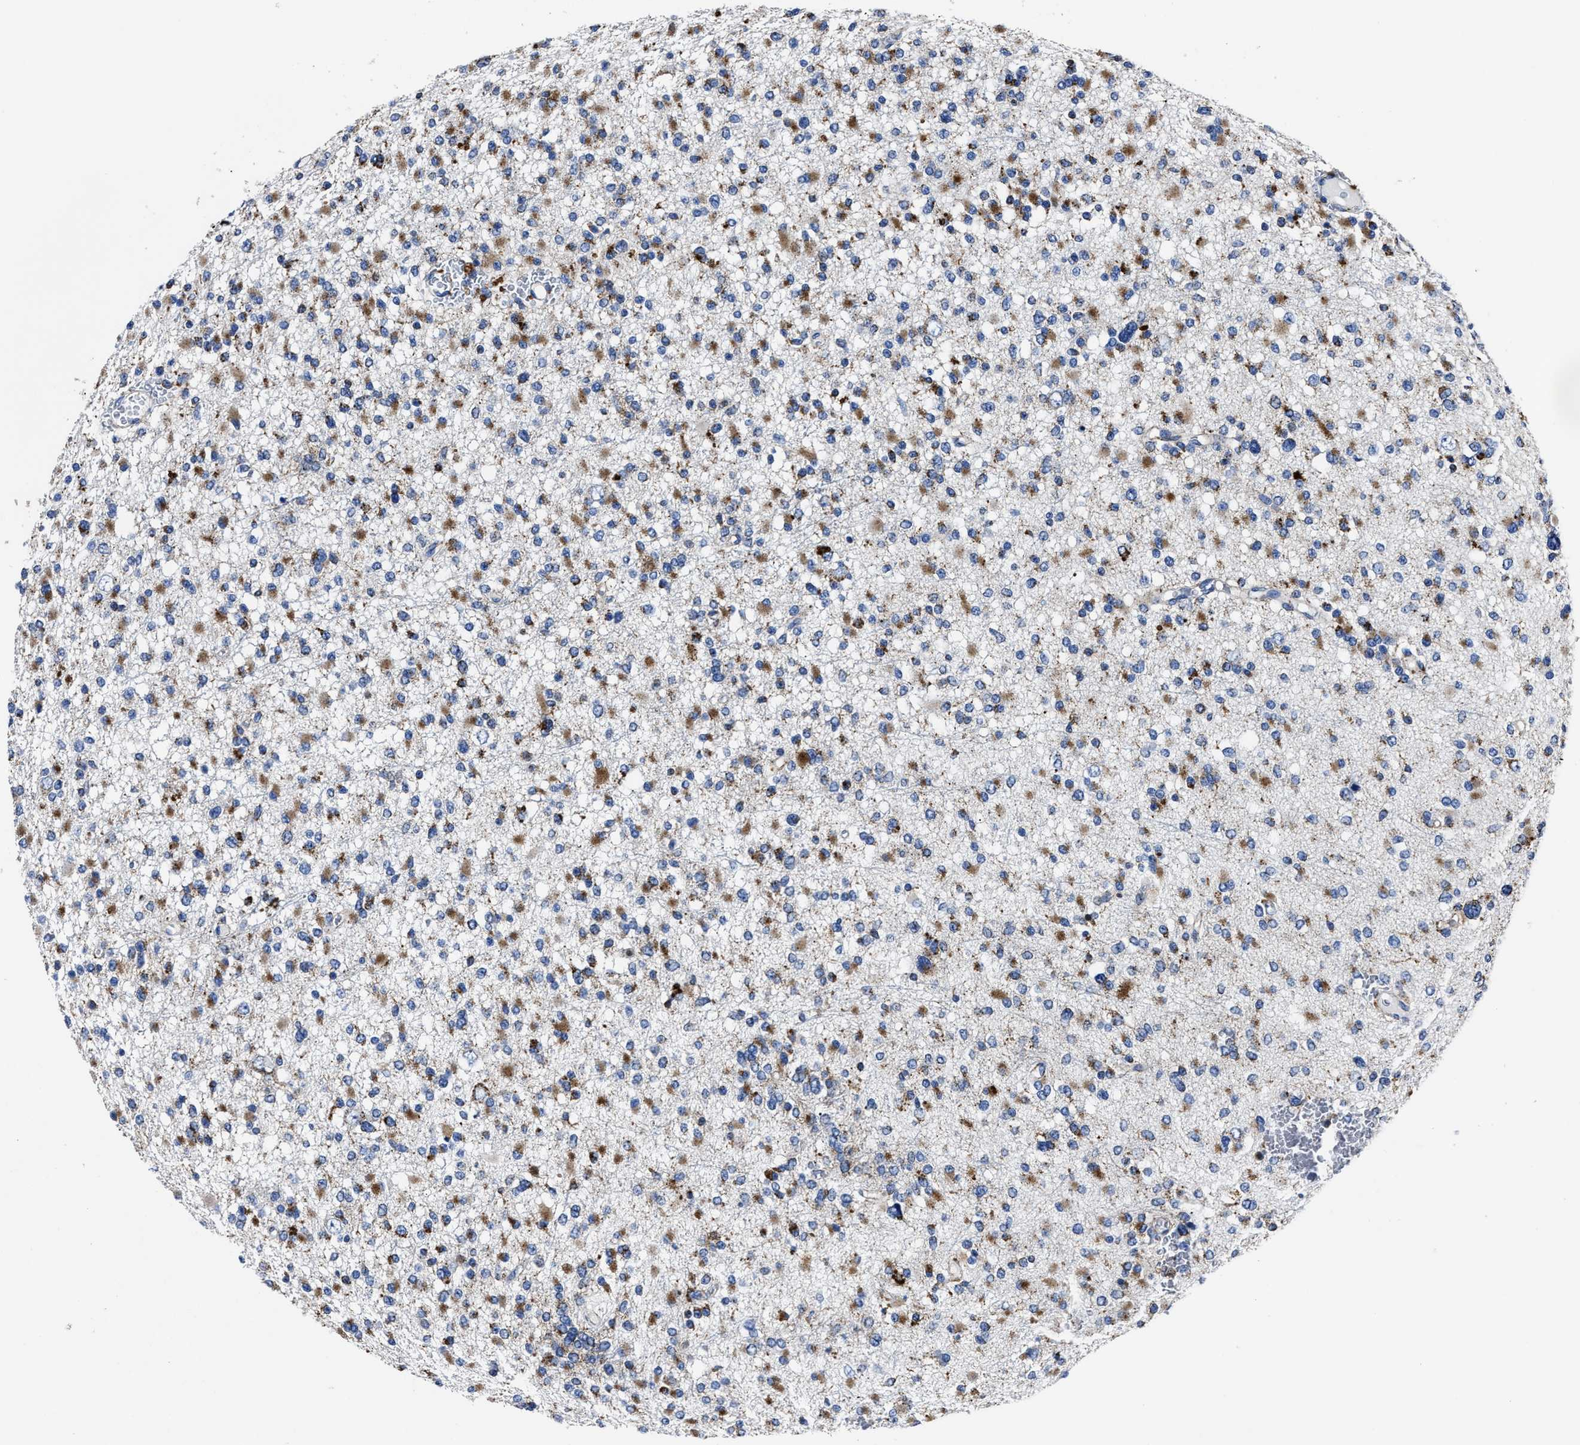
{"staining": {"intensity": "moderate", "quantity": ">75%", "location": "cytoplasmic/membranous"}, "tissue": "glioma", "cell_type": "Tumor cells", "image_type": "cancer", "snomed": [{"axis": "morphology", "description": "Glioma, malignant, Low grade"}, {"axis": "topography", "description": "Brain"}], "caption": "Protein expression by immunohistochemistry shows moderate cytoplasmic/membranous positivity in approximately >75% of tumor cells in glioma. (IHC, brightfield microscopy, high magnification).", "gene": "LAMTOR4", "patient": {"sex": "female", "age": 22}}